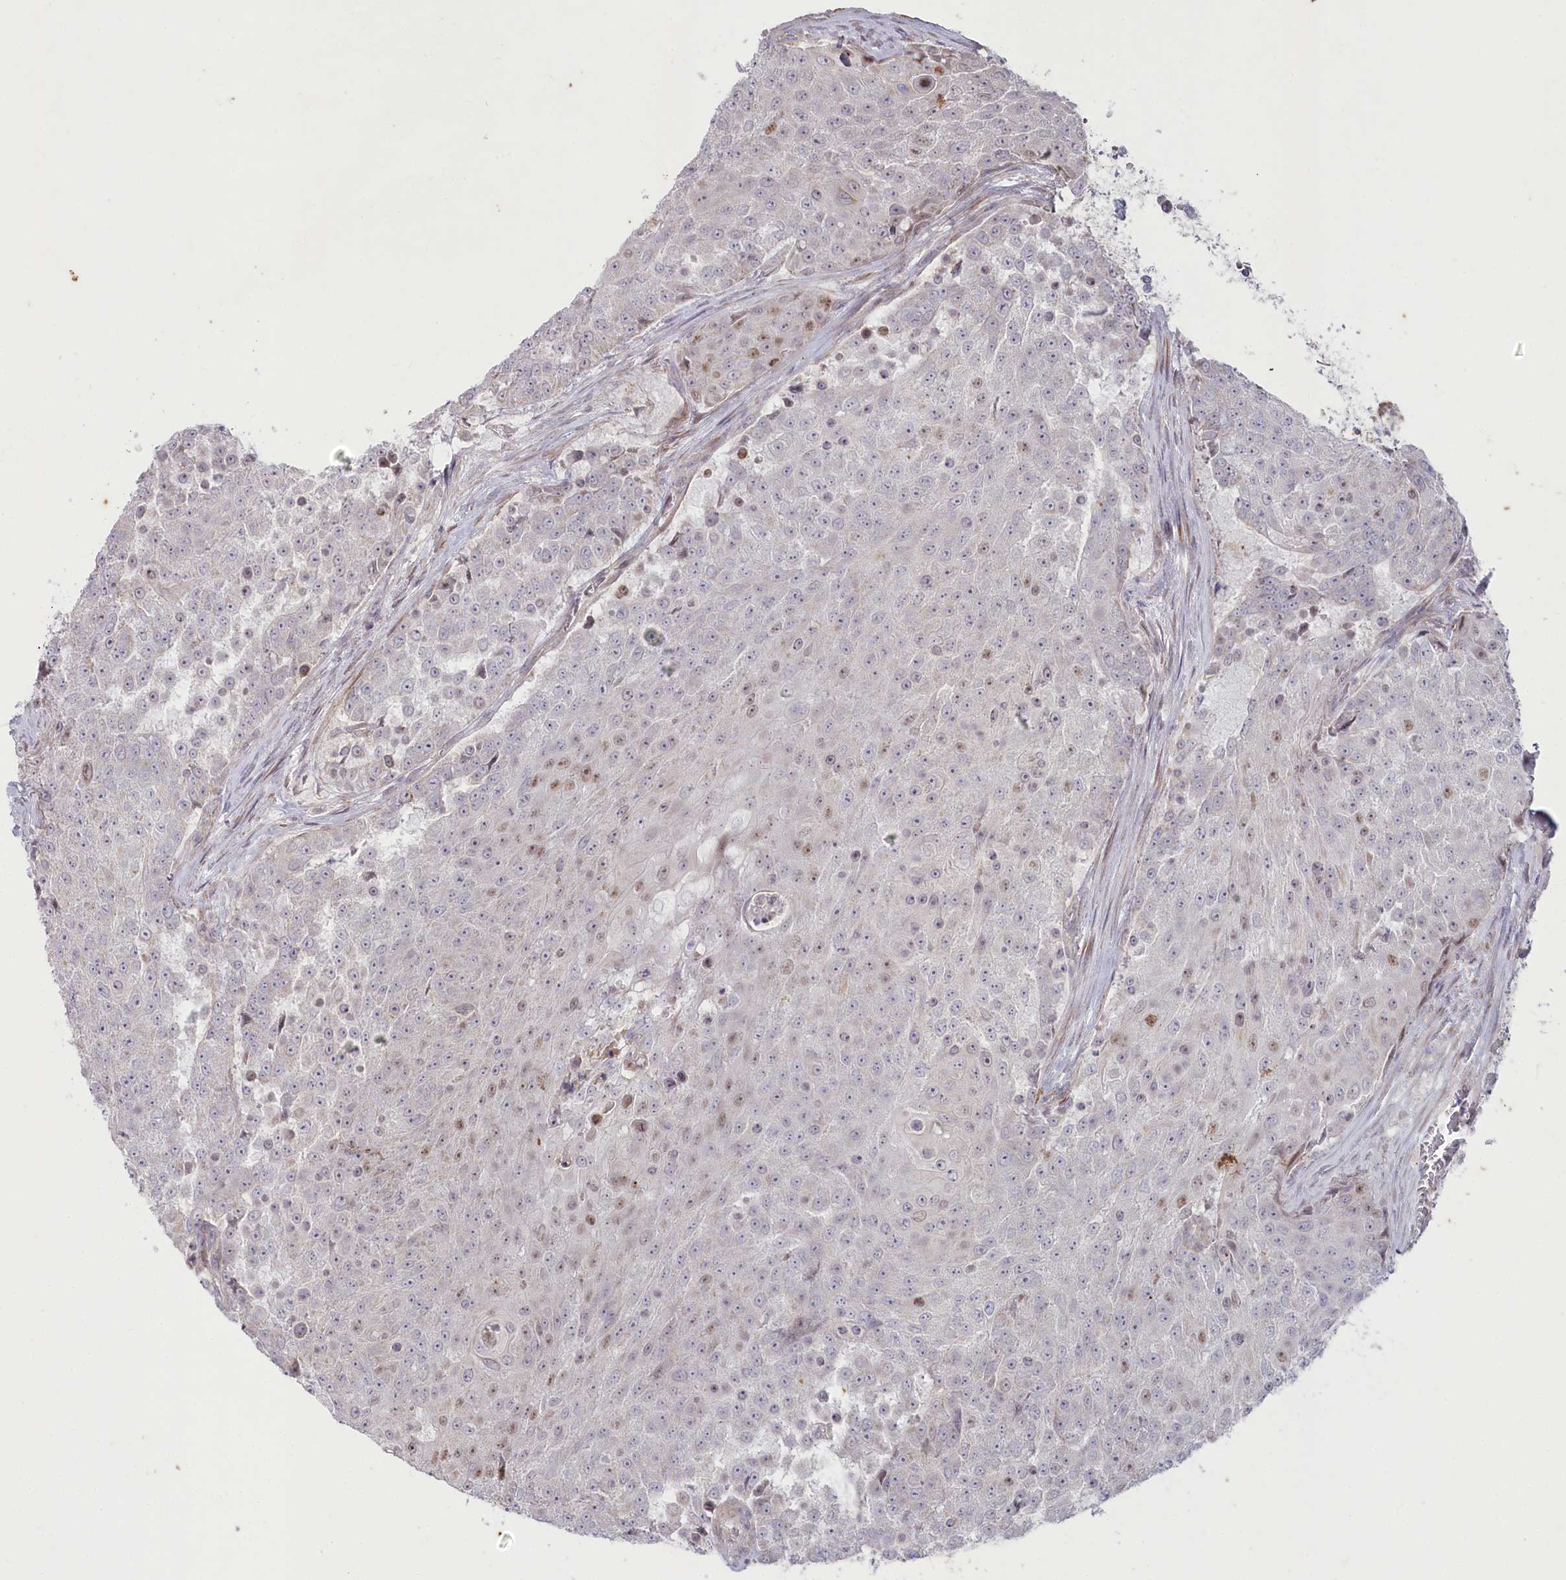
{"staining": {"intensity": "negative", "quantity": "none", "location": "none"}, "tissue": "urothelial cancer", "cell_type": "Tumor cells", "image_type": "cancer", "snomed": [{"axis": "morphology", "description": "Urothelial carcinoma, High grade"}, {"axis": "topography", "description": "Urinary bladder"}], "caption": "The immunohistochemistry (IHC) image has no significant expression in tumor cells of urothelial cancer tissue.", "gene": "MTG1", "patient": {"sex": "female", "age": 63}}